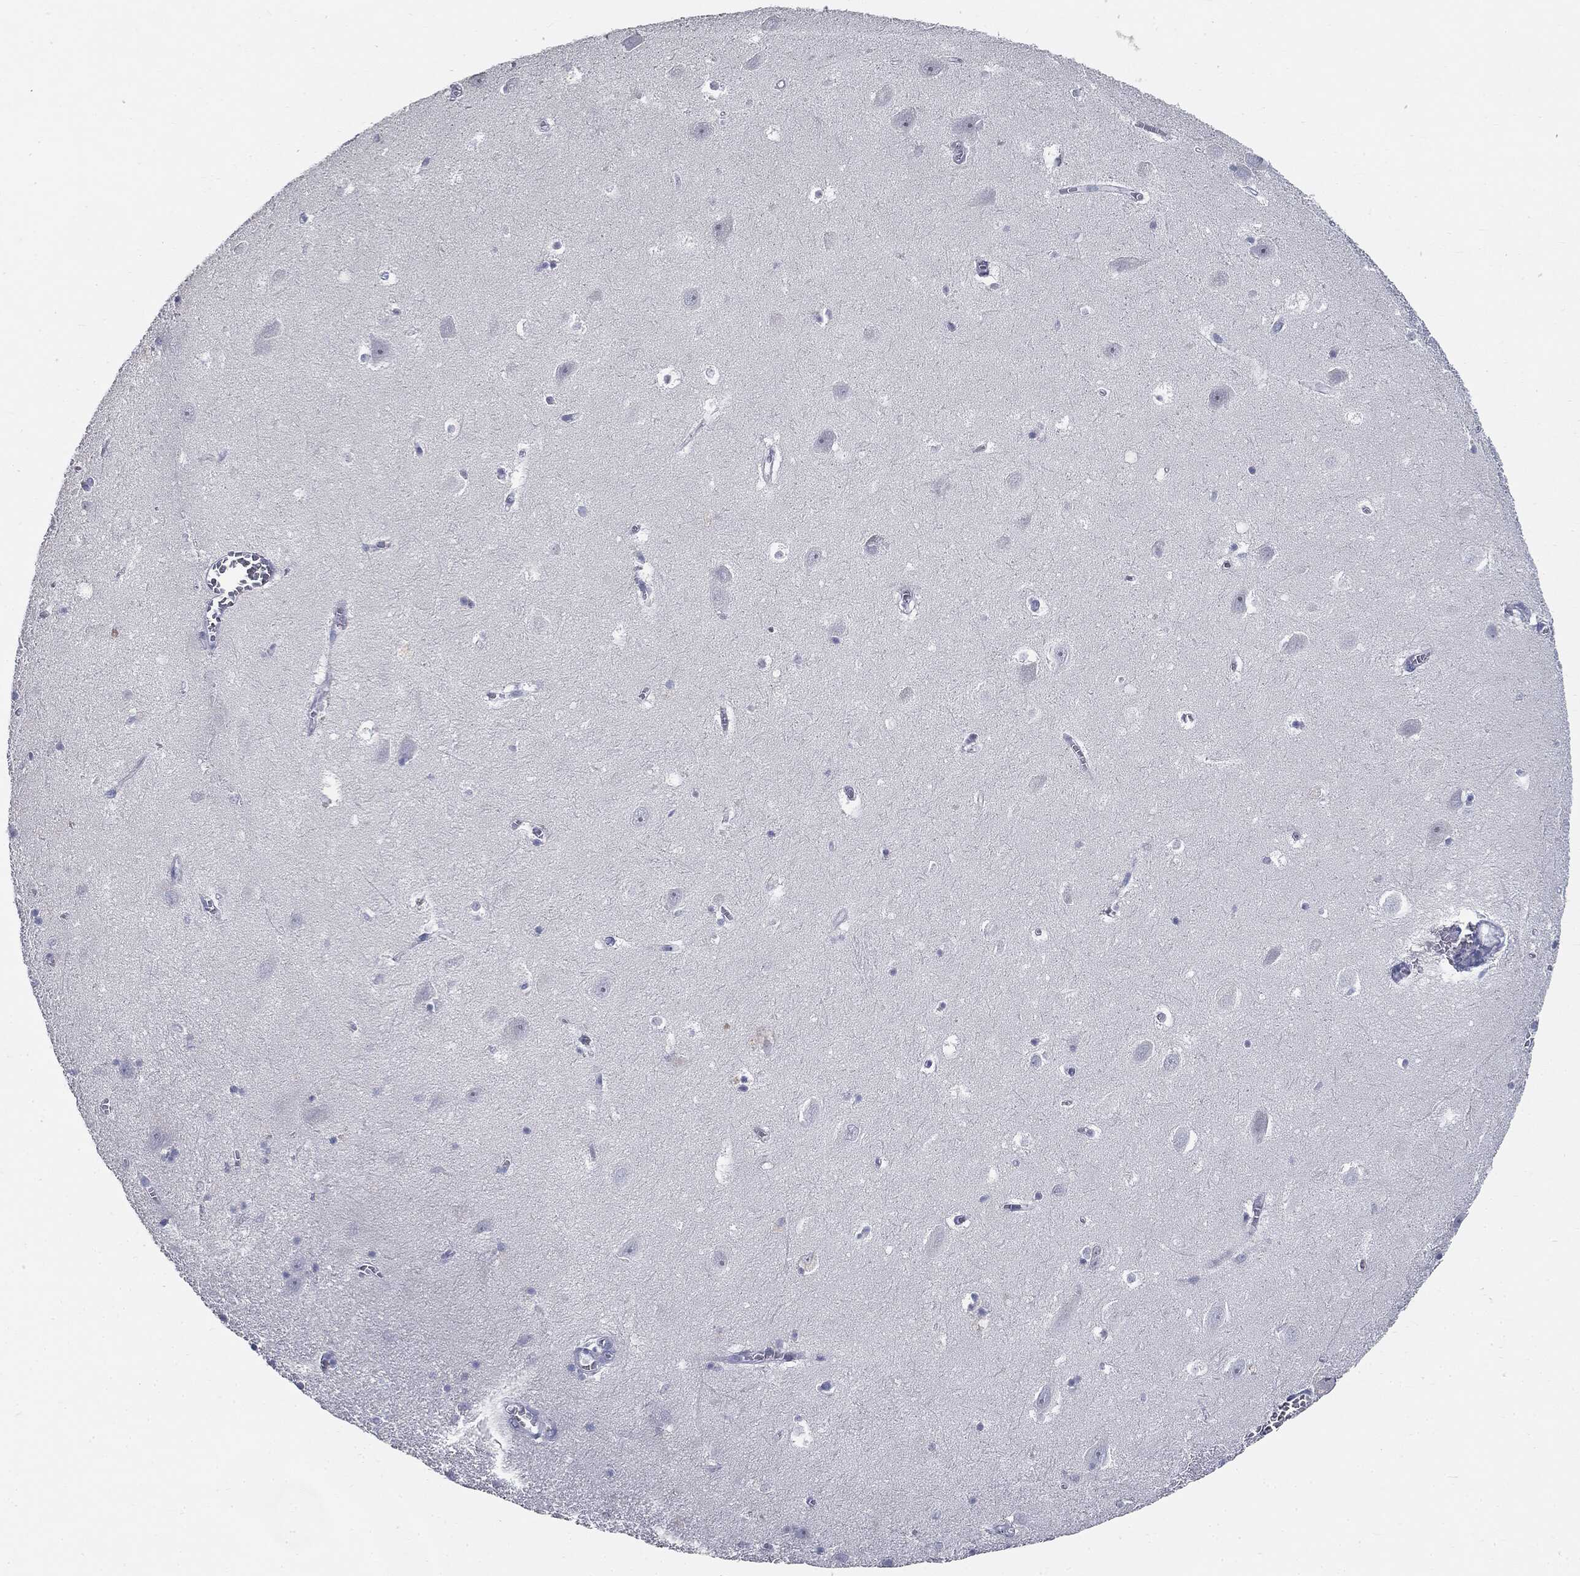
{"staining": {"intensity": "negative", "quantity": "none", "location": "none"}, "tissue": "hippocampus", "cell_type": "Glial cells", "image_type": "normal", "snomed": [{"axis": "morphology", "description": "Normal tissue, NOS"}, {"axis": "topography", "description": "Hippocampus"}], "caption": "Immunohistochemical staining of unremarkable human hippocampus reveals no significant staining in glial cells.", "gene": "CUZD1", "patient": {"sex": "female", "age": 64}}